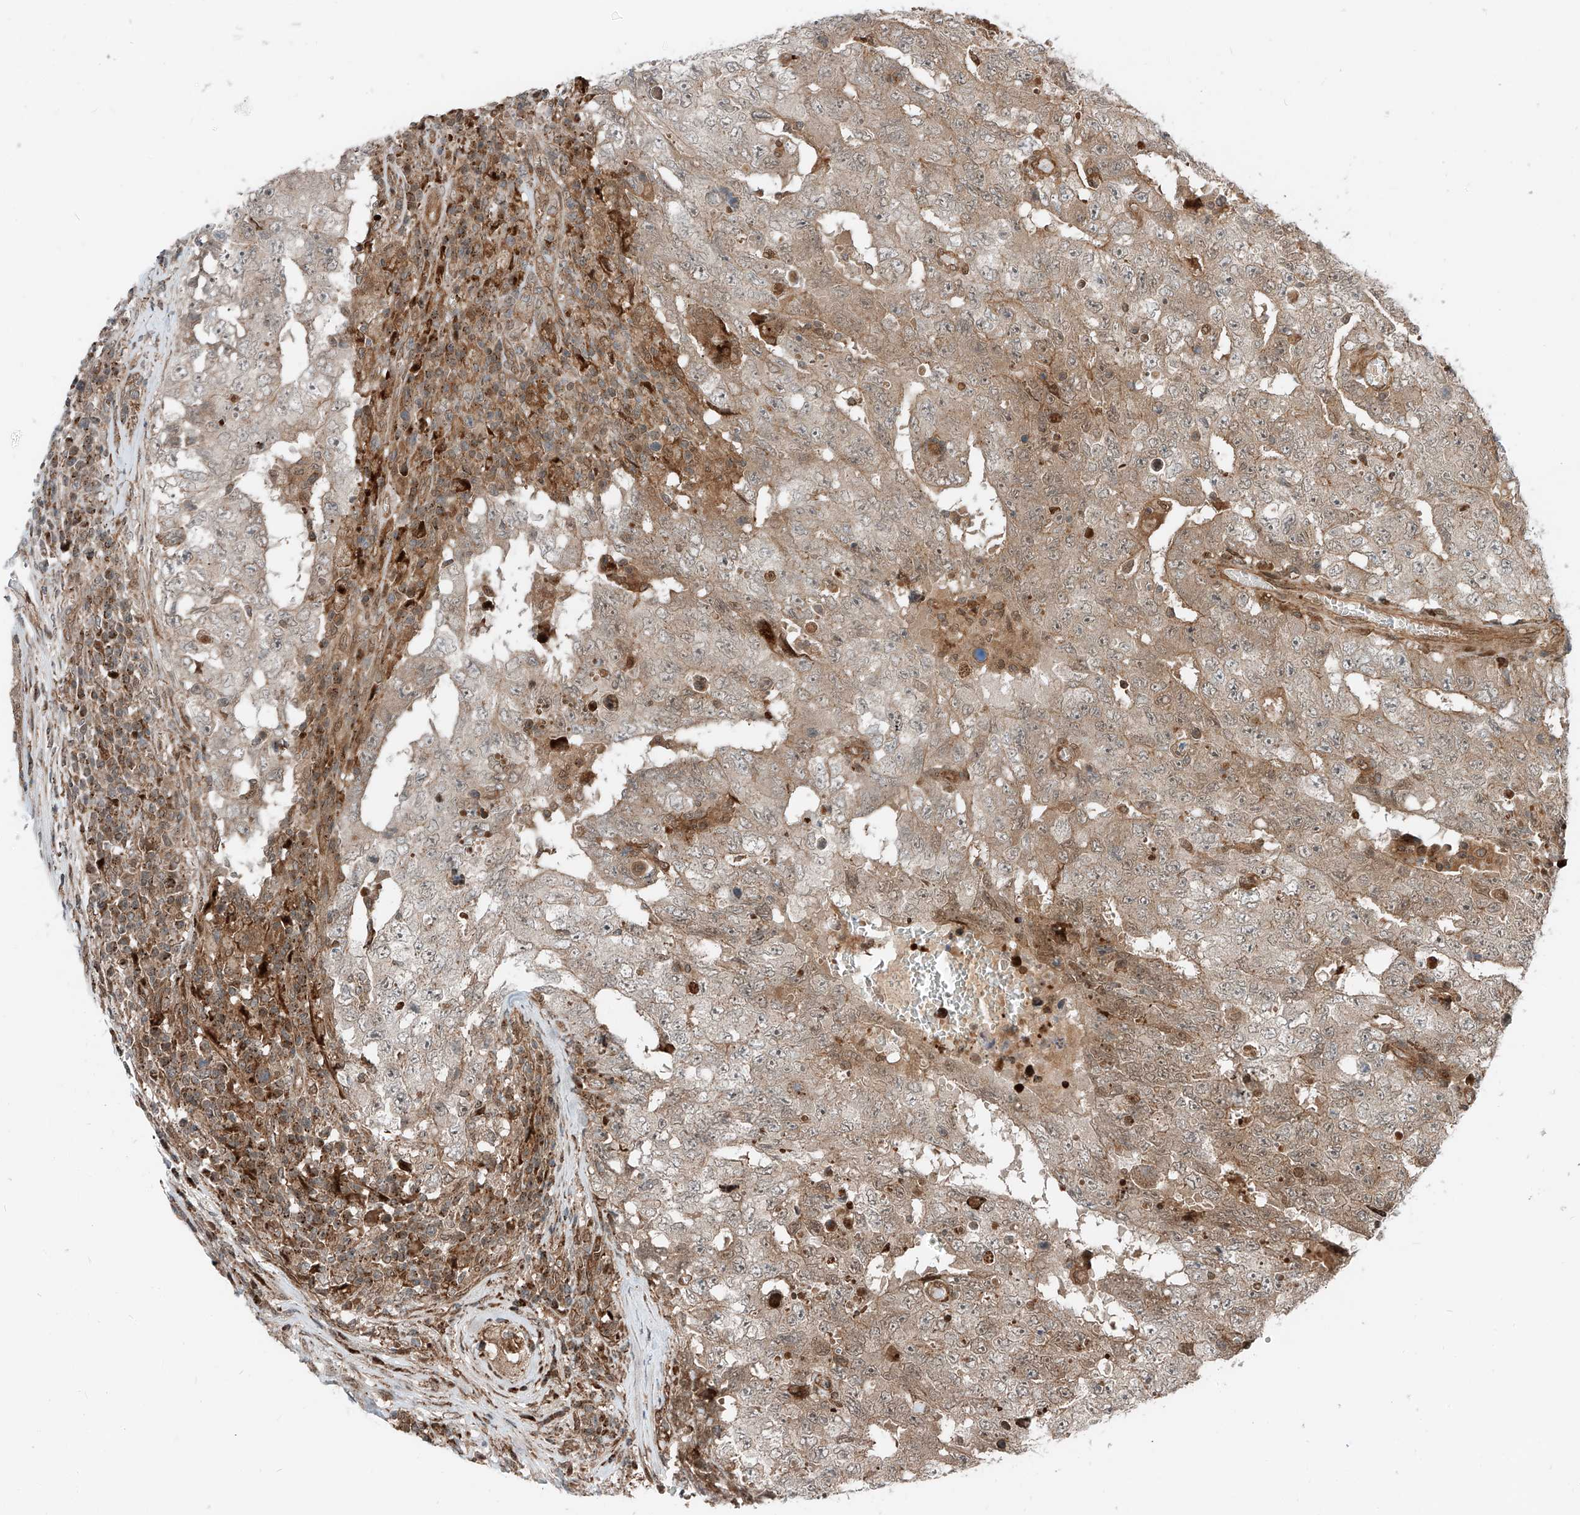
{"staining": {"intensity": "moderate", "quantity": ">75%", "location": "cytoplasmic/membranous,nuclear"}, "tissue": "testis cancer", "cell_type": "Tumor cells", "image_type": "cancer", "snomed": [{"axis": "morphology", "description": "Carcinoma, Embryonal, NOS"}, {"axis": "topography", "description": "Testis"}], "caption": "Immunohistochemistry (IHC) (DAB (3,3'-diaminobenzidine)) staining of human testis cancer exhibits moderate cytoplasmic/membranous and nuclear protein positivity in approximately >75% of tumor cells.", "gene": "USP48", "patient": {"sex": "male", "age": 26}}